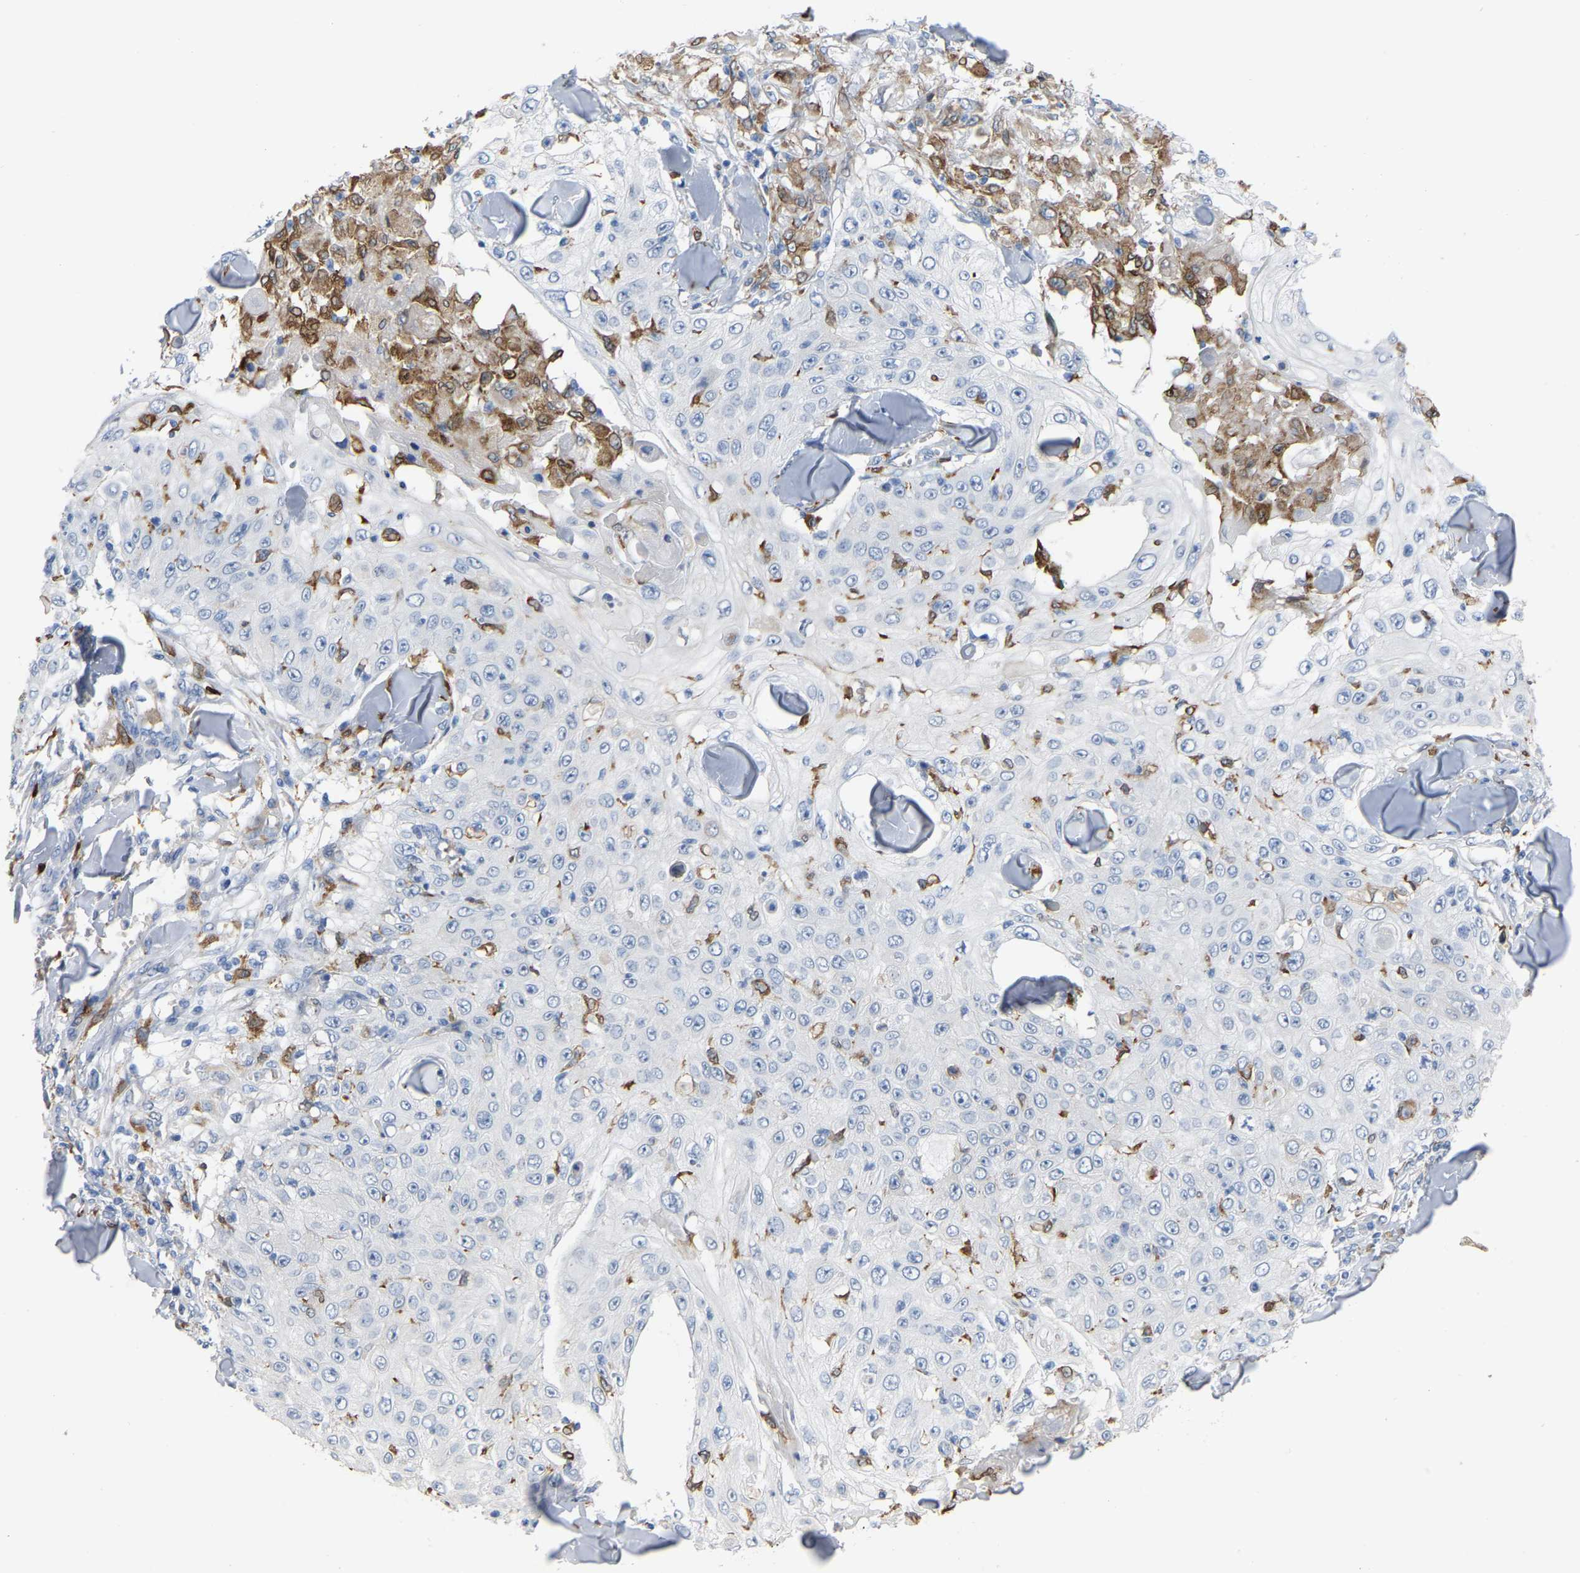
{"staining": {"intensity": "negative", "quantity": "none", "location": "none"}, "tissue": "skin cancer", "cell_type": "Tumor cells", "image_type": "cancer", "snomed": [{"axis": "morphology", "description": "Squamous cell carcinoma, NOS"}, {"axis": "topography", "description": "Skin"}], "caption": "Immunohistochemical staining of human skin cancer displays no significant positivity in tumor cells.", "gene": "PTGS1", "patient": {"sex": "male", "age": 86}}